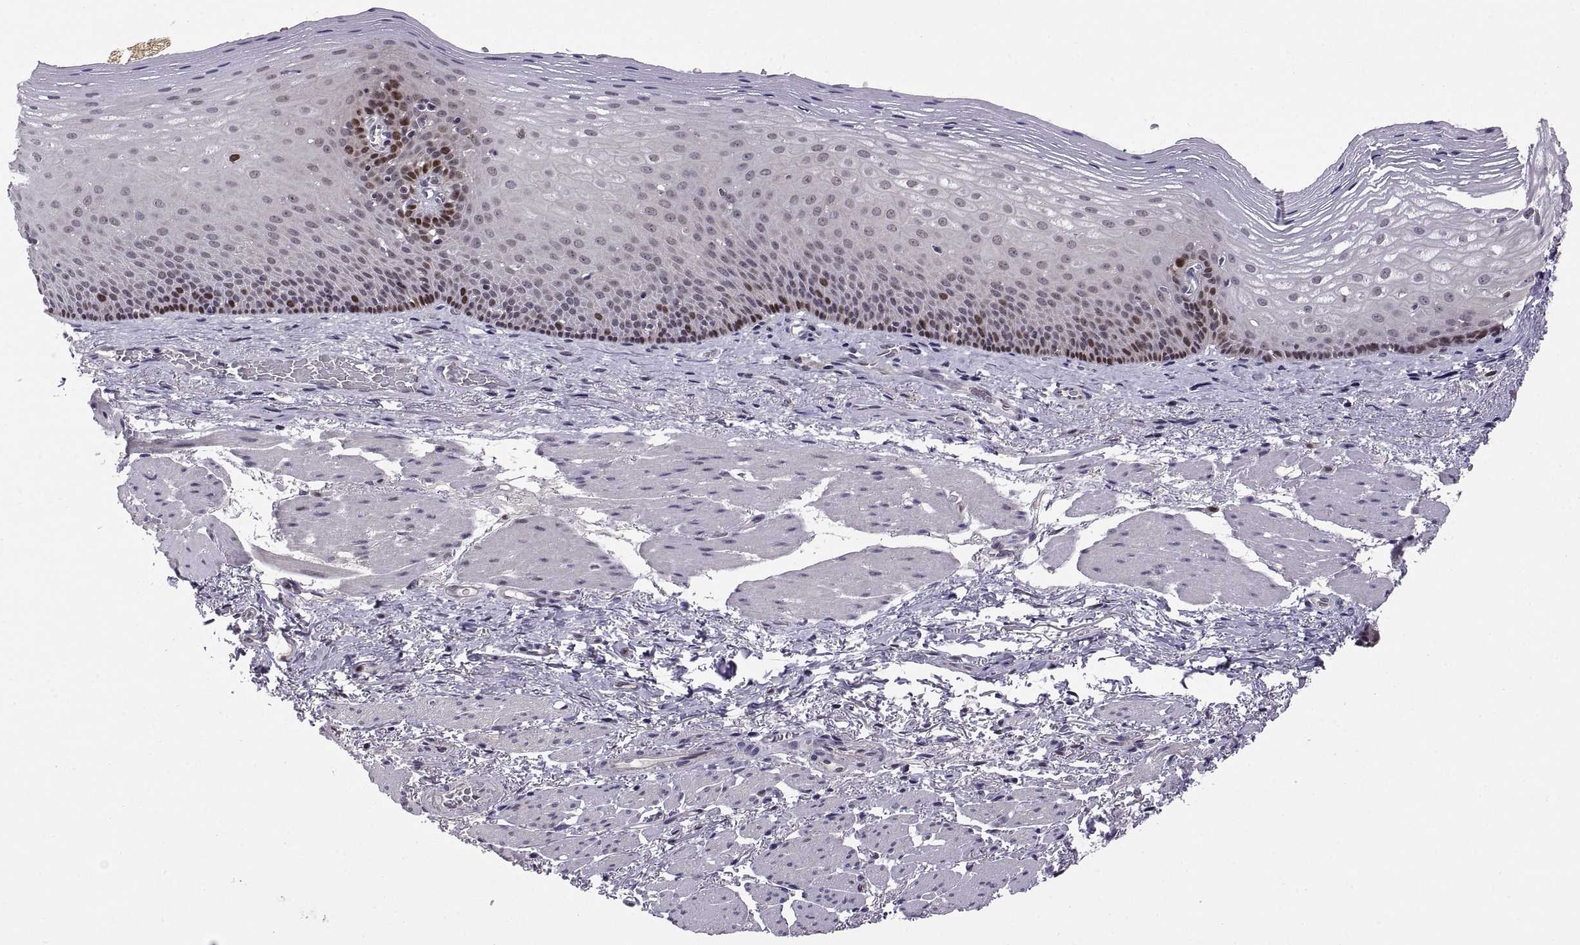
{"staining": {"intensity": "moderate", "quantity": "<25%", "location": "nuclear"}, "tissue": "esophagus", "cell_type": "Squamous epithelial cells", "image_type": "normal", "snomed": [{"axis": "morphology", "description": "Normal tissue, NOS"}, {"axis": "topography", "description": "Esophagus"}], "caption": "Immunohistochemical staining of unremarkable esophagus reveals low levels of moderate nuclear positivity in about <25% of squamous epithelial cells.", "gene": "CHFR", "patient": {"sex": "male", "age": 76}}